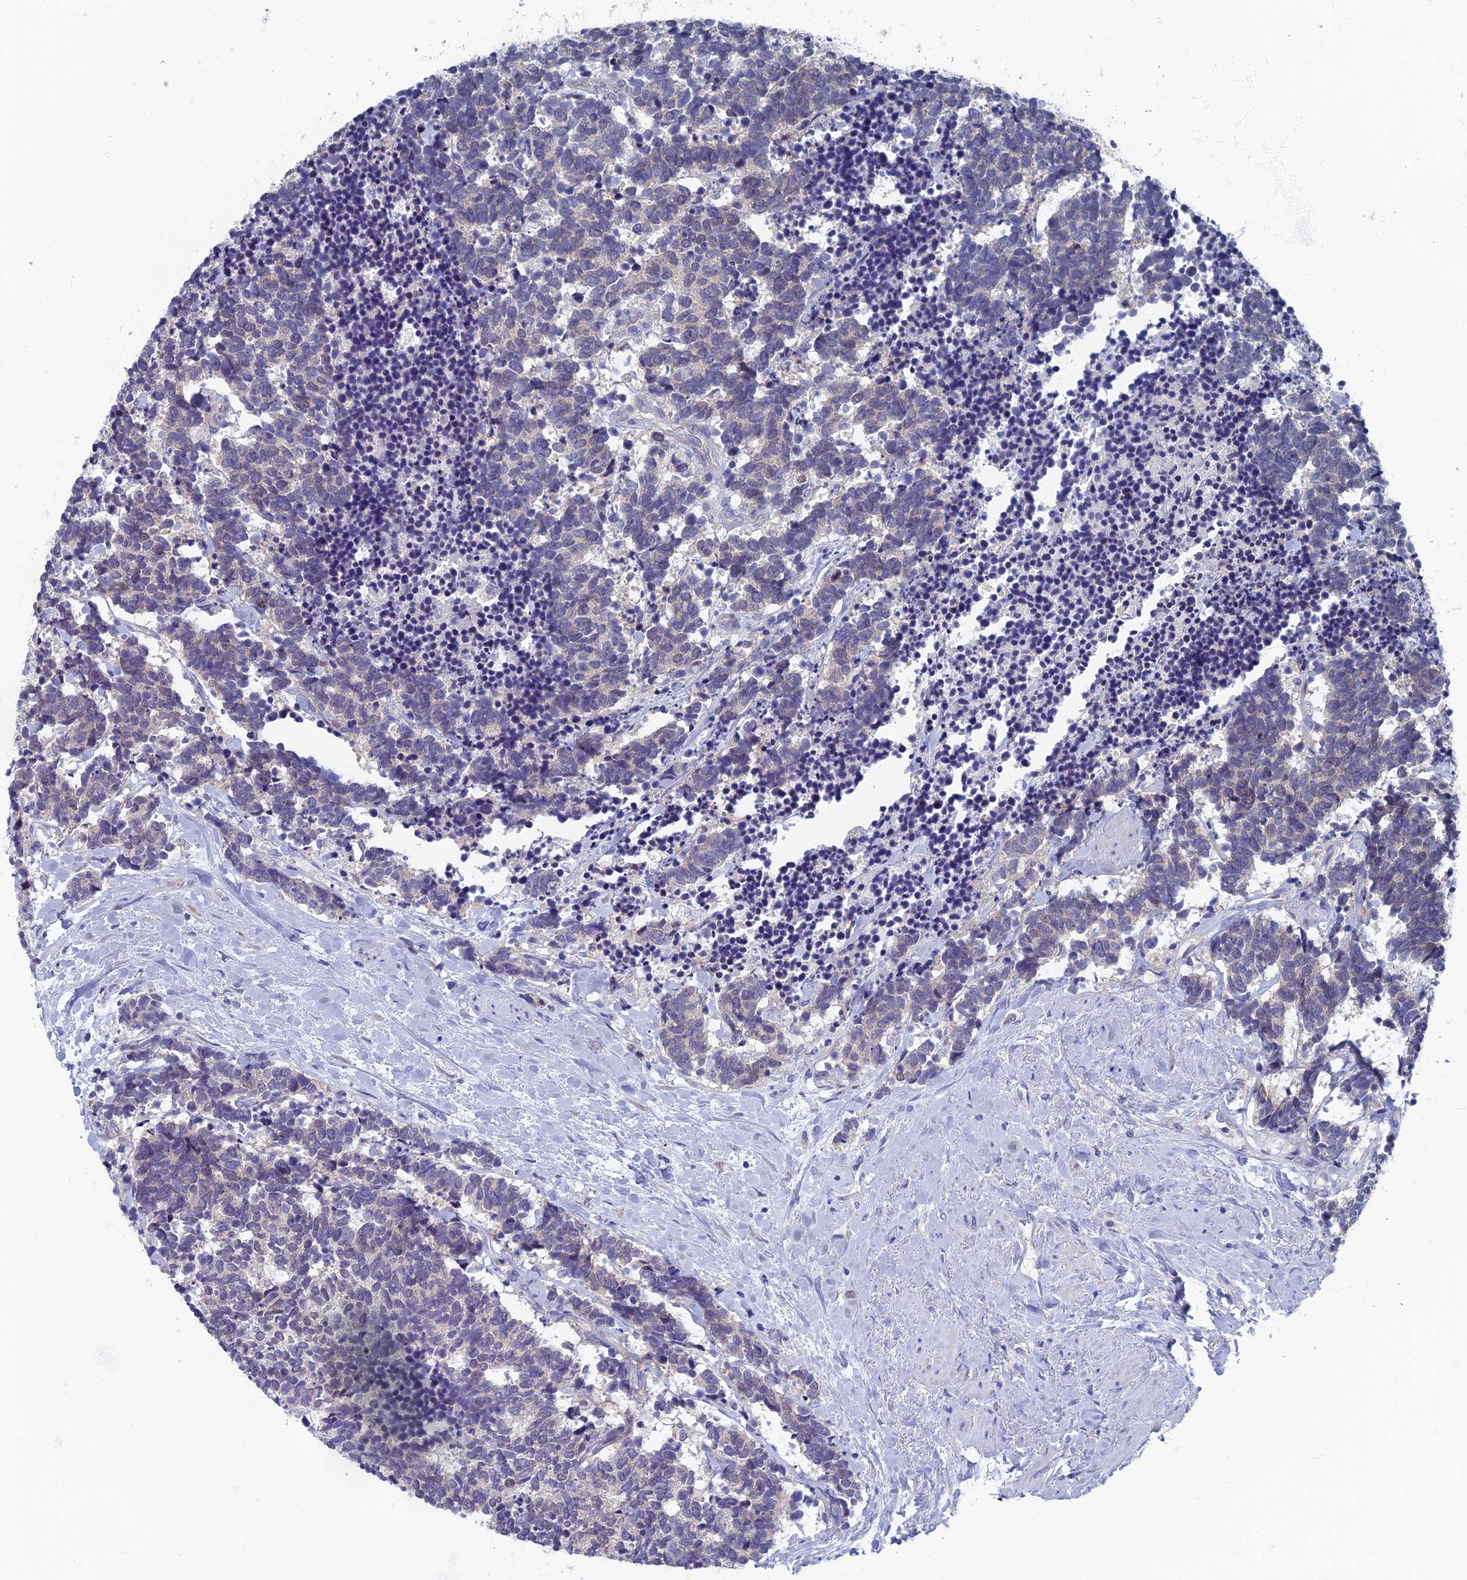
{"staining": {"intensity": "negative", "quantity": "none", "location": "none"}, "tissue": "carcinoid", "cell_type": "Tumor cells", "image_type": "cancer", "snomed": [{"axis": "morphology", "description": "Carcinoma, NOS"}, {"axis": "morphology", "description": "Carcinoid, malignant, NOS"}, {"axis": "topography", "description": "Prostate"}], "caption": "IHC image of human carcinoma stained for a protein (brown), which reveals no staining in tumor cells. (Brightfield microscopy of DAB (3,3'-diaminobenzidine) IHC at high magnification).", "gene": "SPIN4", "patient": {"sex": "male", "age": 57}}